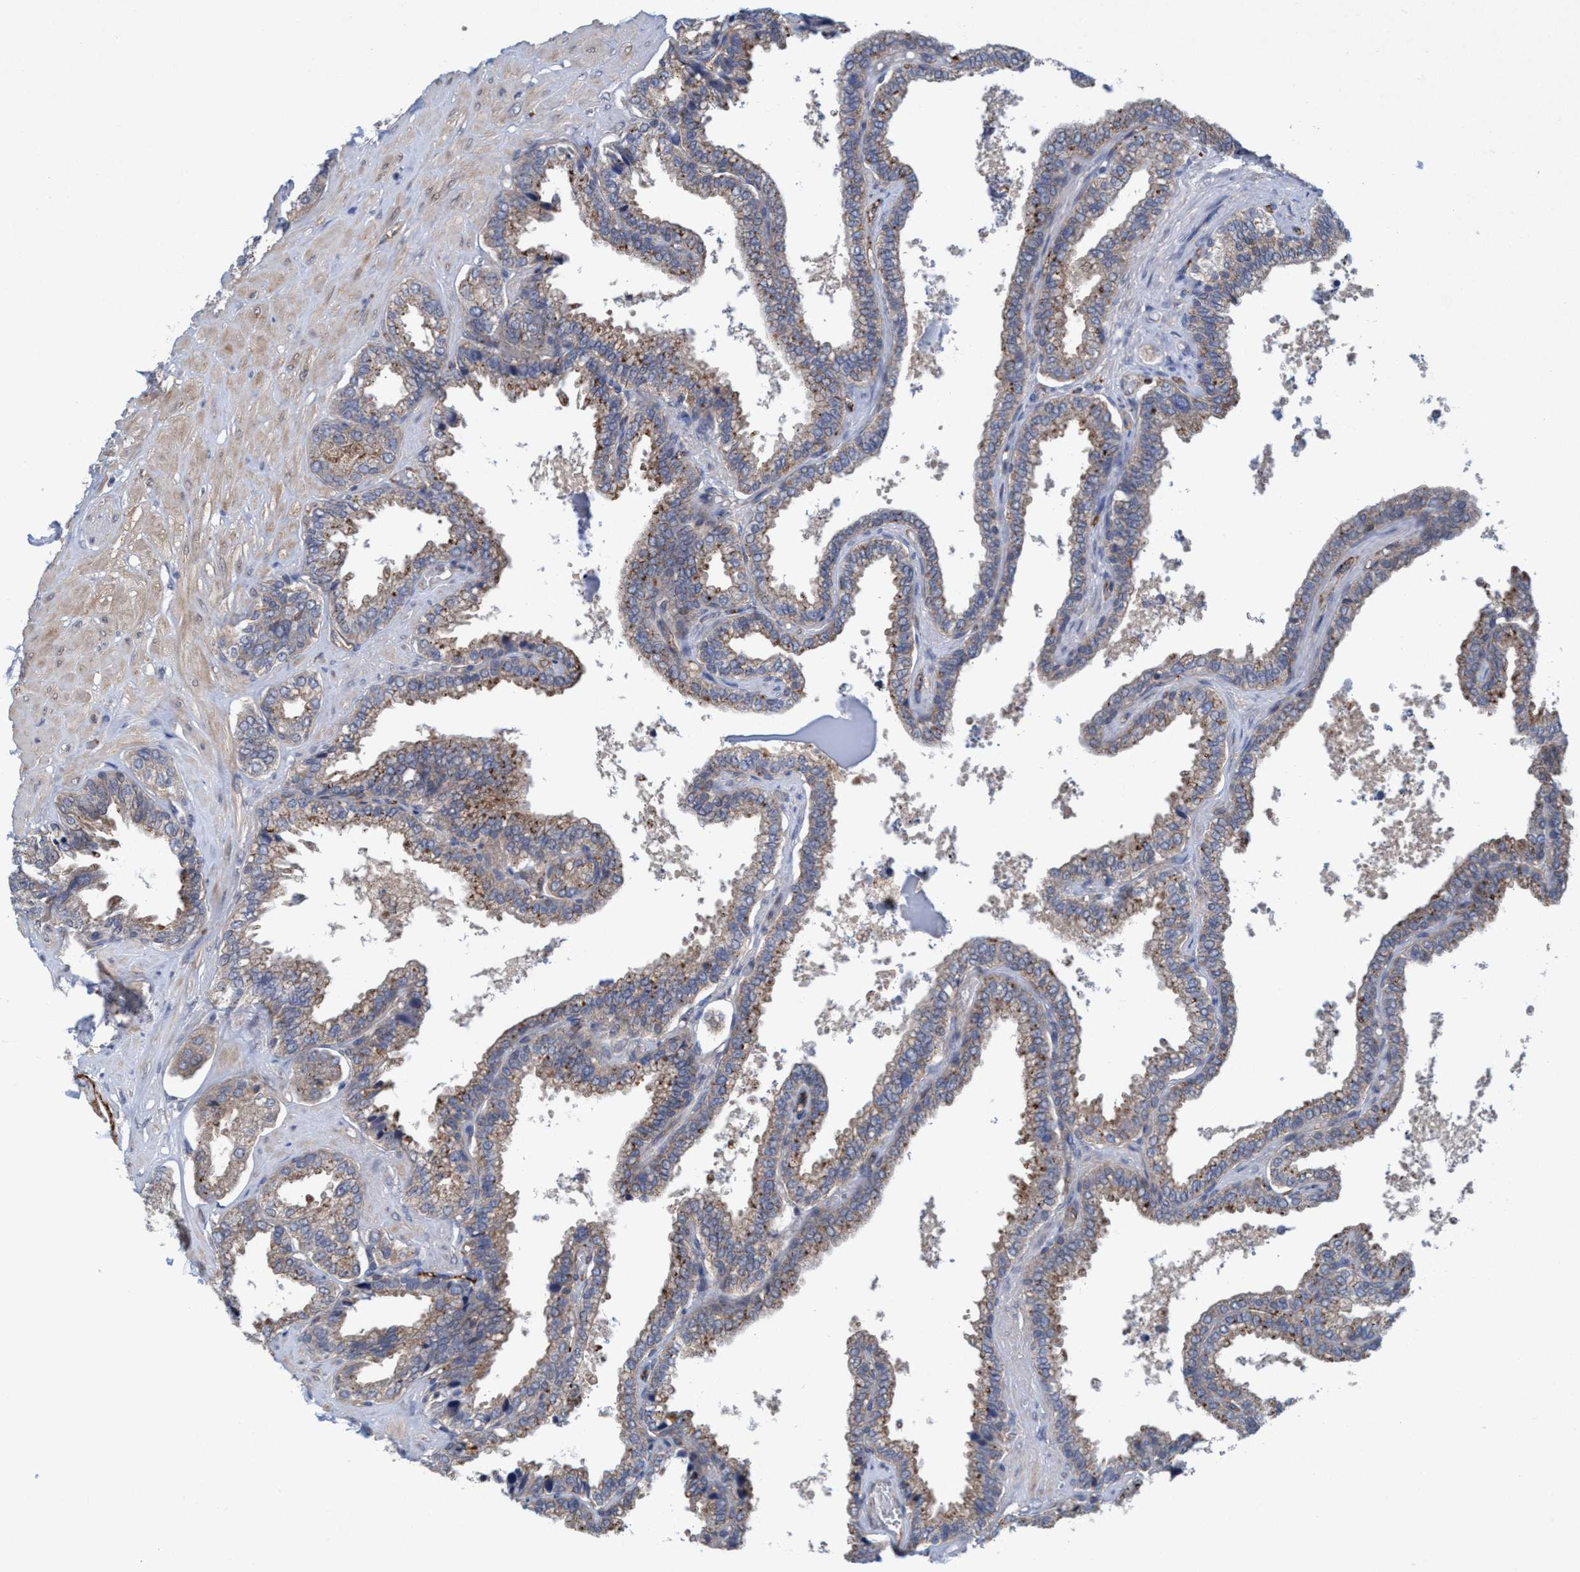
{"staining": {"intensity": "weak", "quantity": ">75%", "location": "cytoplasmic/membranous"}, "tissue": "seminal vesicle", "cell_type": "Glandular cells", "image_type": "normal", "snomed": [{"axis": "morphology", "description": "Normal tissue, NOS"}, {"axis": "topography", "description": "Seminal veicle"}], "caption": "Immunohistochemical staining of benign human seminal vesicle demonstrates weak cytoplasmic/membranous protein positivity in approximately >75% of glandular cells.", "gene": "TRIM65", "patient": {"sex": "male", "age": 46}}